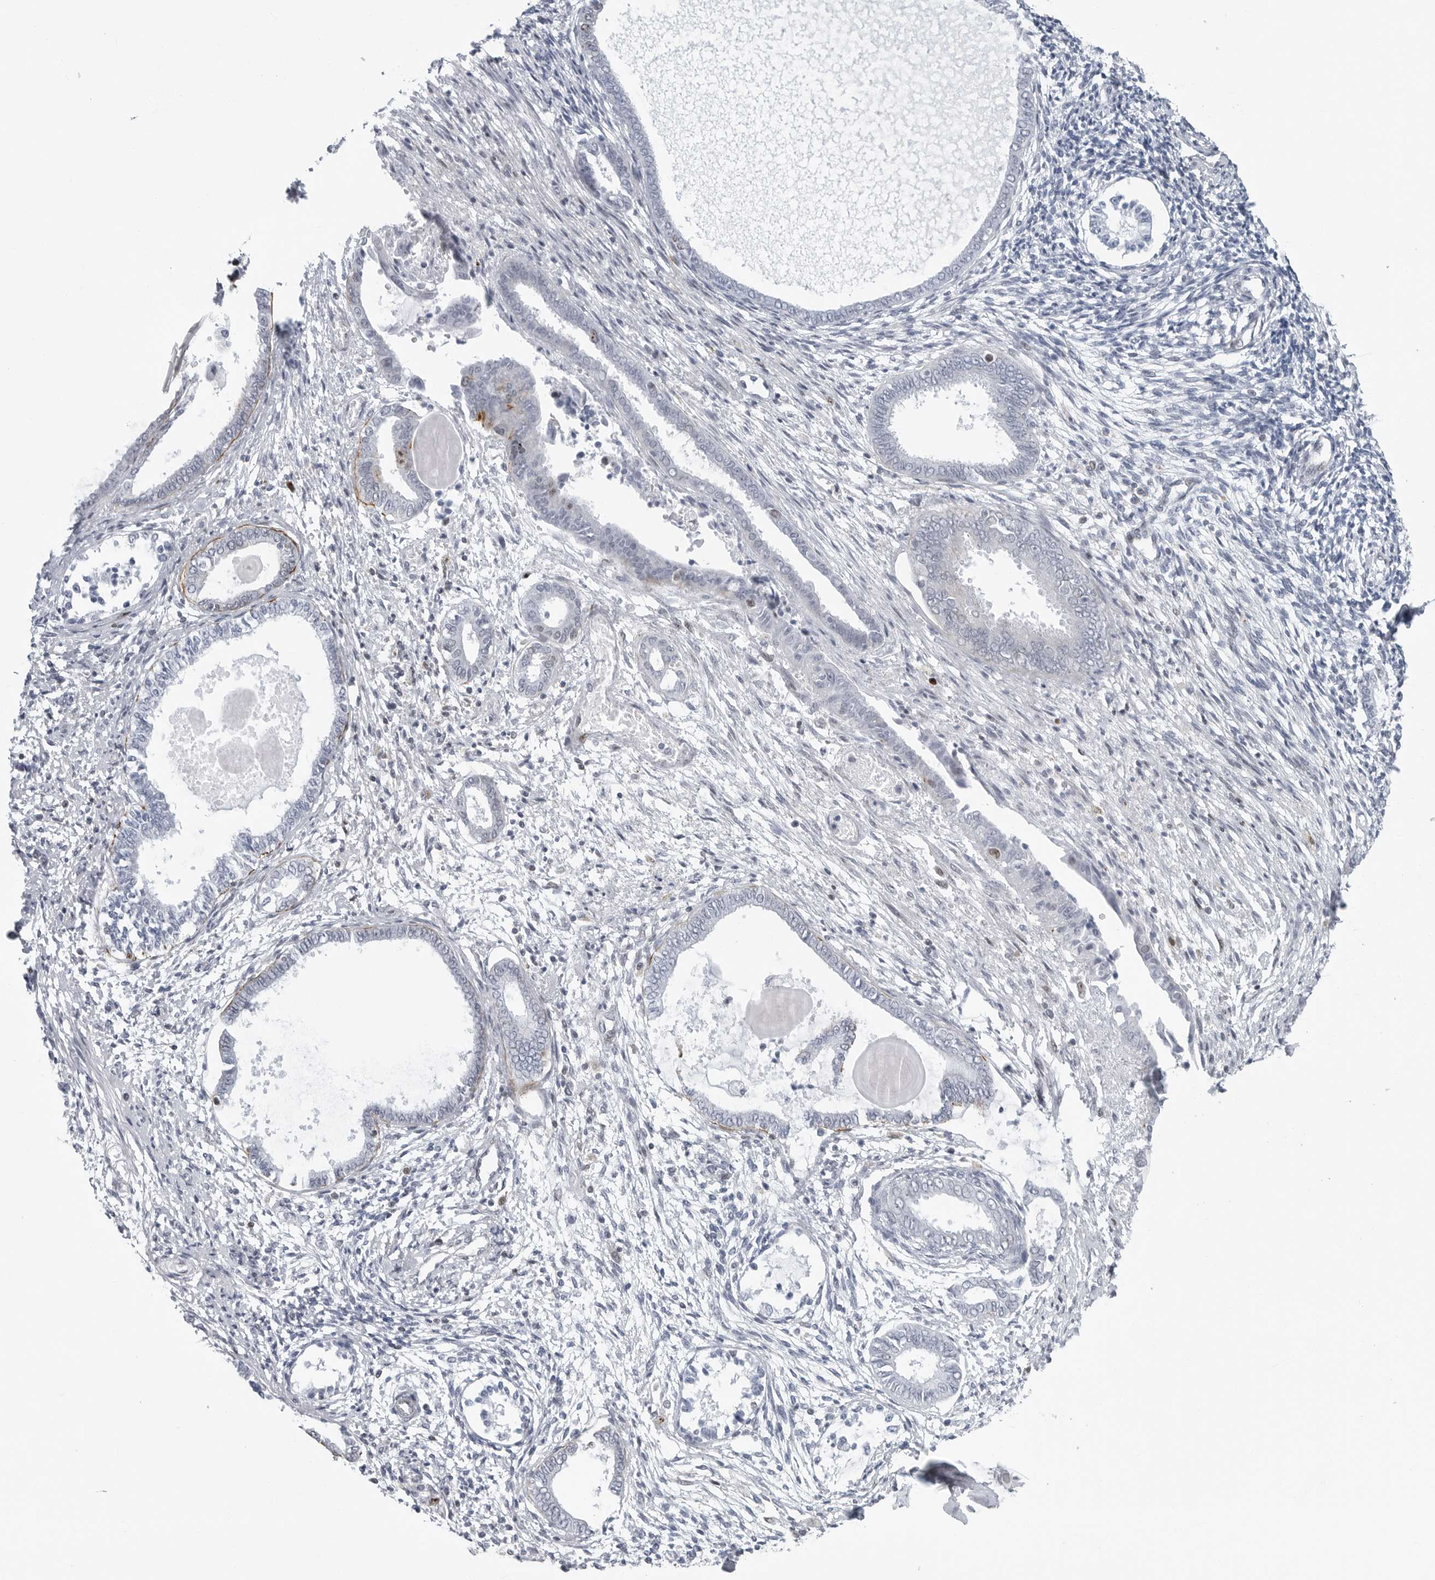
{"staining": {"intensity": "negative", "quantity": "none", "location": "none"}, "tissue": "endometrium", "cell_type": "Cells in endometrial stroma", "image_type": "normal", "snomed": [{"axis": "morphology", "description": "Normal tissue, NOS"}, {"axis": "topography", "description": "Endometrium"}], "caption": "Immunohistochemistry (IHC) micrograph of normal endometrium: human endometrium stained with DAB (3,3'-diaminobenzidine) exhibits no significant protein staining in cells in endometrial stroma.", "gene": "FAM135B", "patient": {"sex": "female", "age": 56}}